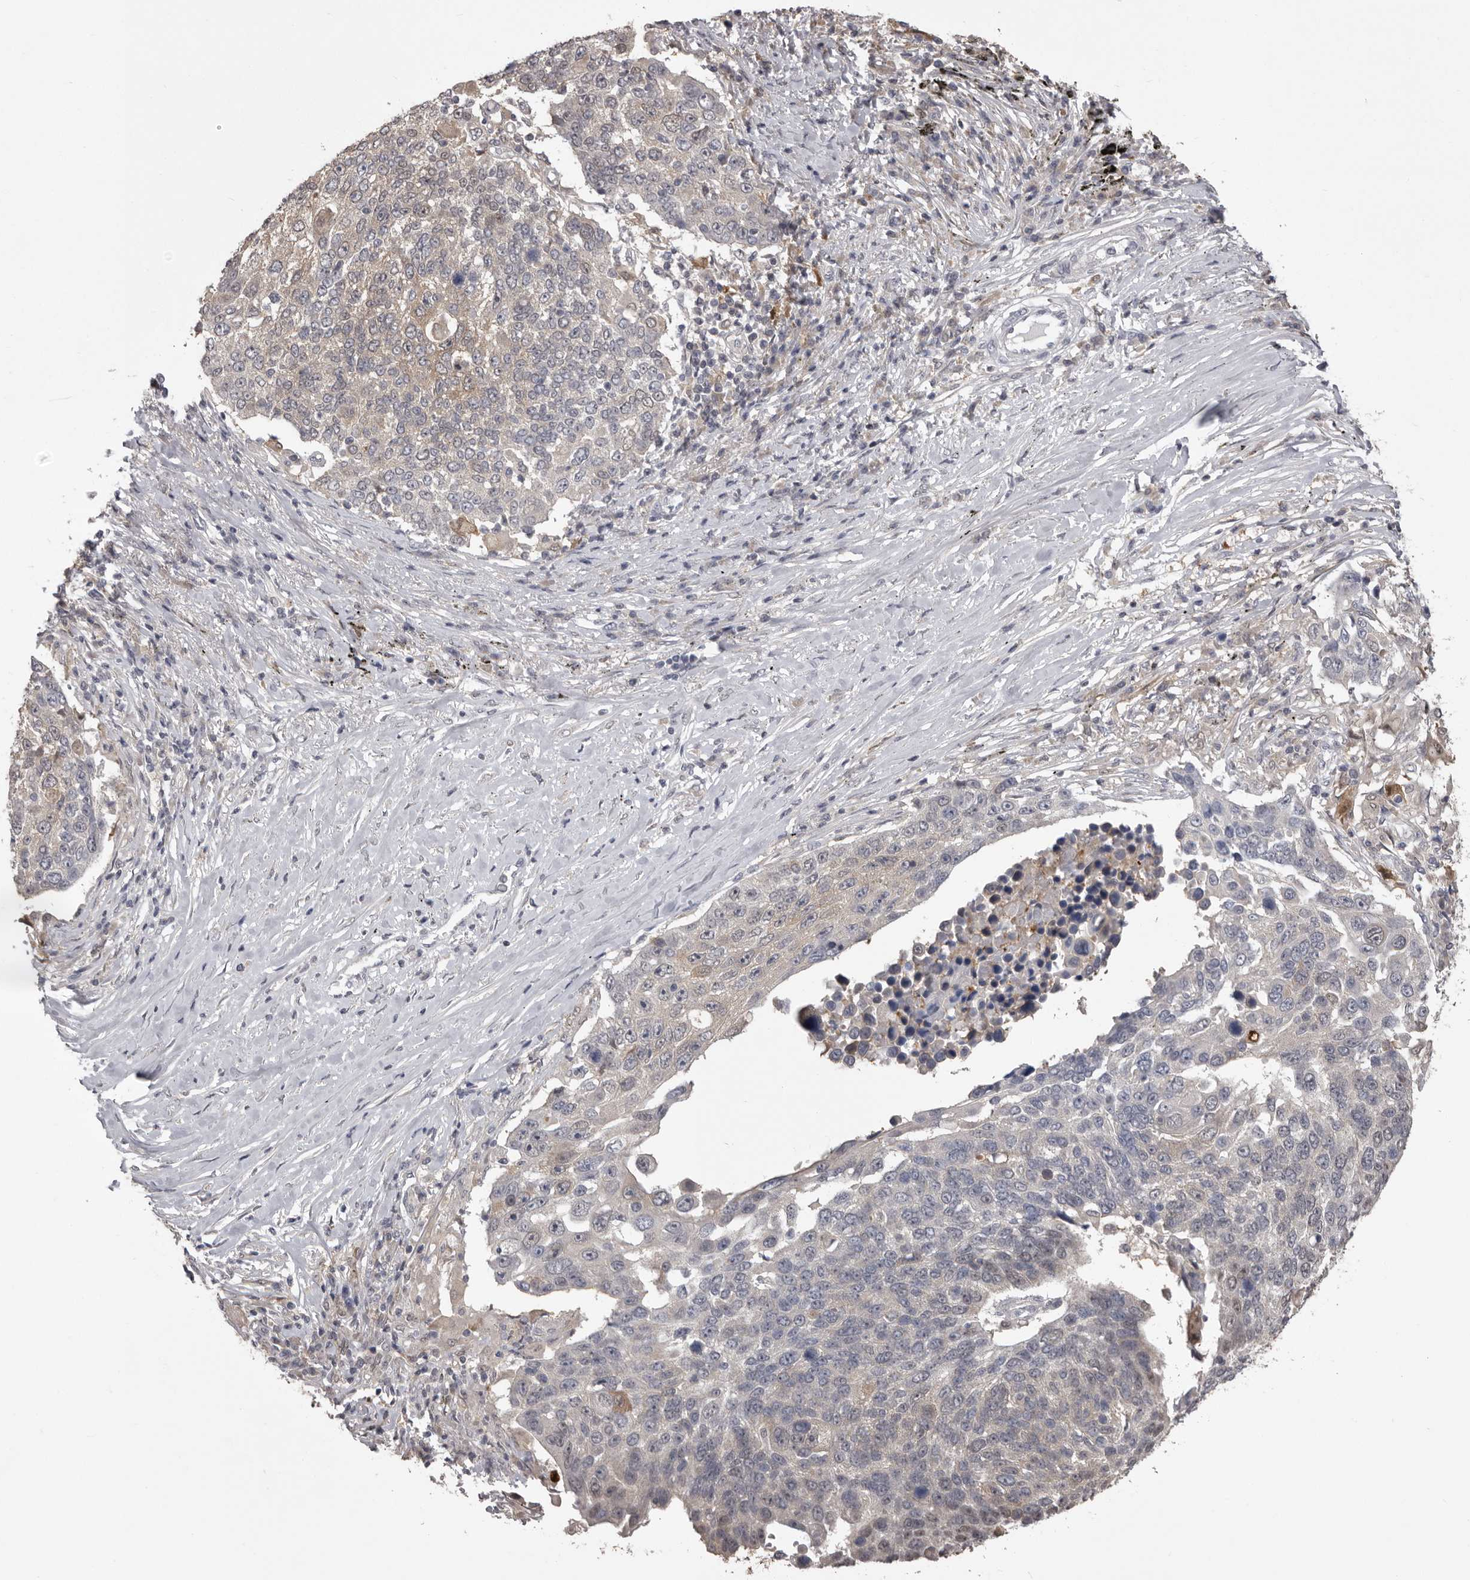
{"staining": {"intensity": "weak", "quantity": "<25%", "location": "cytoplasmic/membranous"}, "tissue": "lung cancer", "cell_type": "Tumor cells", "image_type": "cancer", "snomed": [{"axis": "morphology", "description": "Squamous cell carcinoma, NOS"}, {"axis": "topography", "description": "Lung"}], "caption": "Immunohistochemical staining of lung squamous cell carcinoma demonstrates no significant staining in tumor cells.", "gene": "MDH1", "patient": {"sex": "male", "age": 66}}